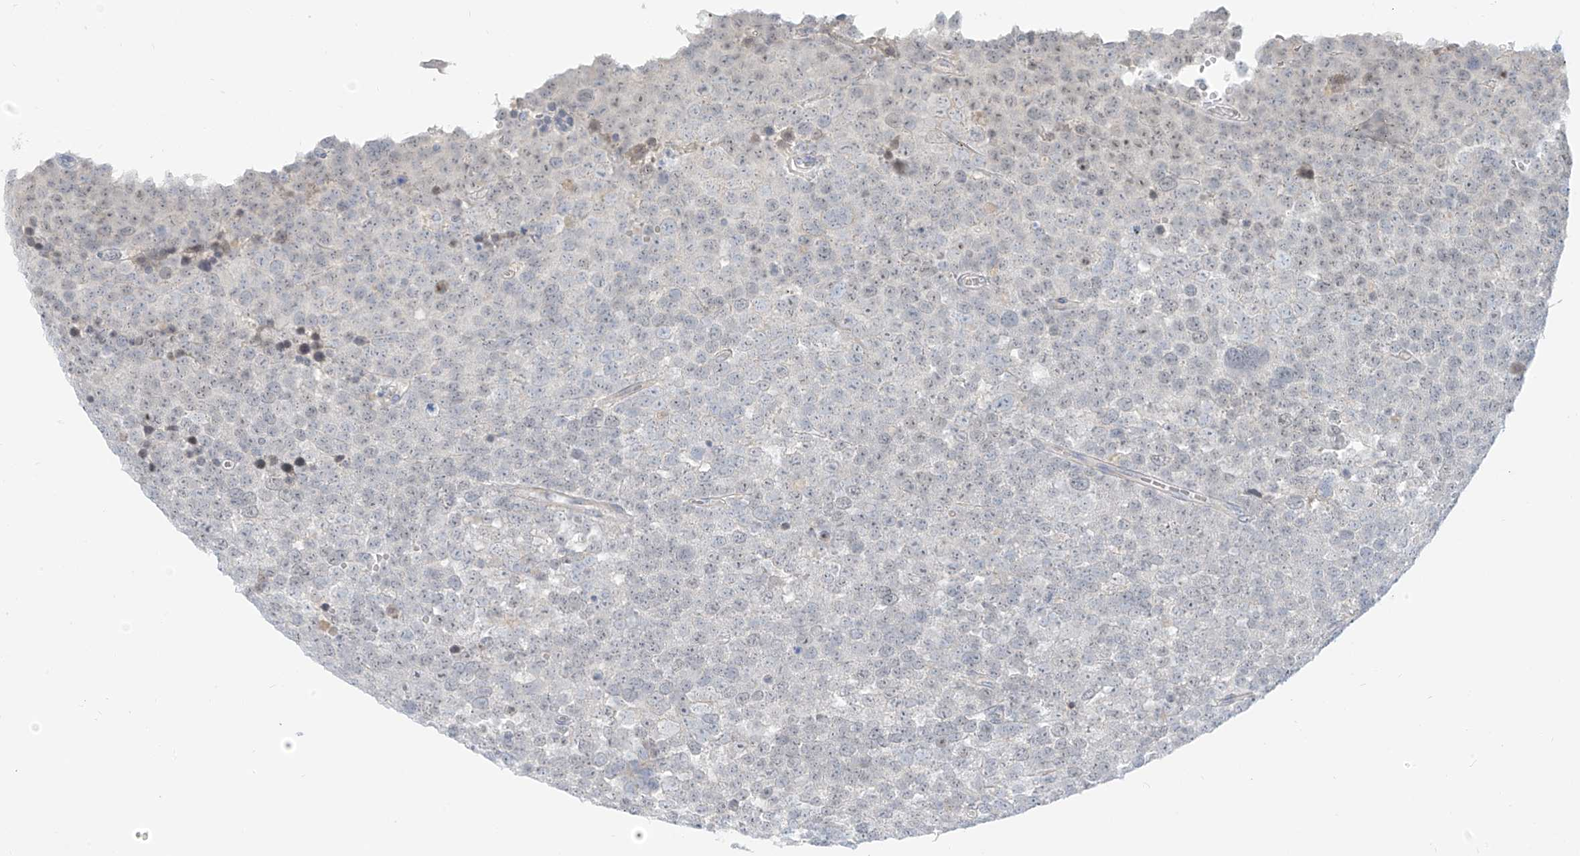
{"staining": {"intensity": "negative", "quantity": "none", "location": "none"}, "tissue": "testis cancer", "cell_type": "Tumor cells", "image_type": "cancer", "snomed": [{"axis": "morphology", "description": "Seminoma, NOS"}, {"axis": "topography", "description": "Testis"}], "caption": "Tumor cells show no significant protein expression in testis cancer.", "gene": "C2orf42", "patient": {"sex": "male", "age": 71}}